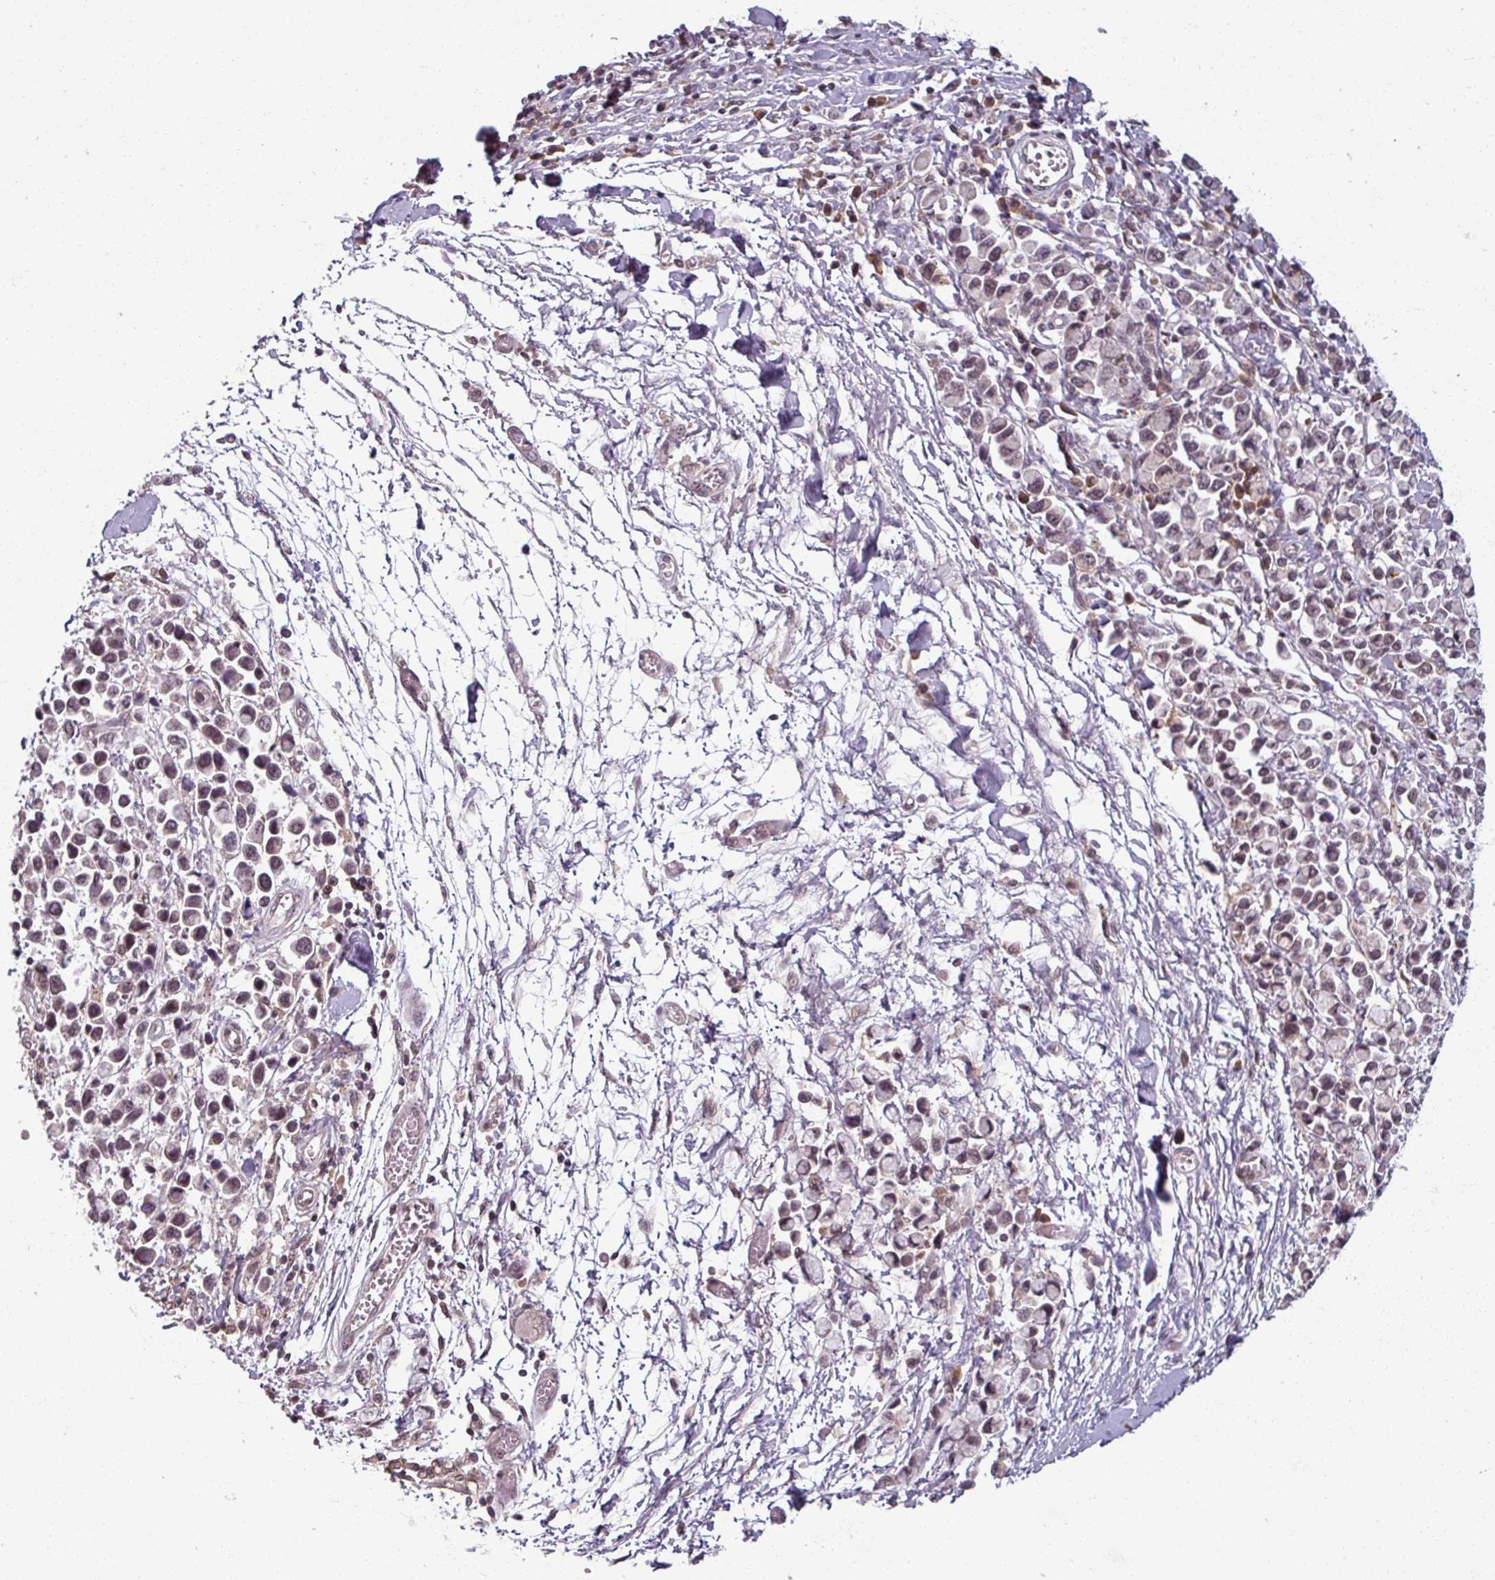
{"staining": {"intensity": "weak", "quantity": "<25%", "location": "nuclear"}, "tissue": "stomach cancer", "cell_type": "Tumor cells", "image_type": "cancer", "snomed": [{"axis": "morphology", "description": "Adenocarcinoma, NOS"}, {"axis": "topography", "description": "Stomach"}], "caption": "Immunohistochemical staining of adenocarcinoma (stomach) exhibits no significant expression in tumor cells.", "gene": "POLR2G", "patient": {"sex": "female", "age": 81}}